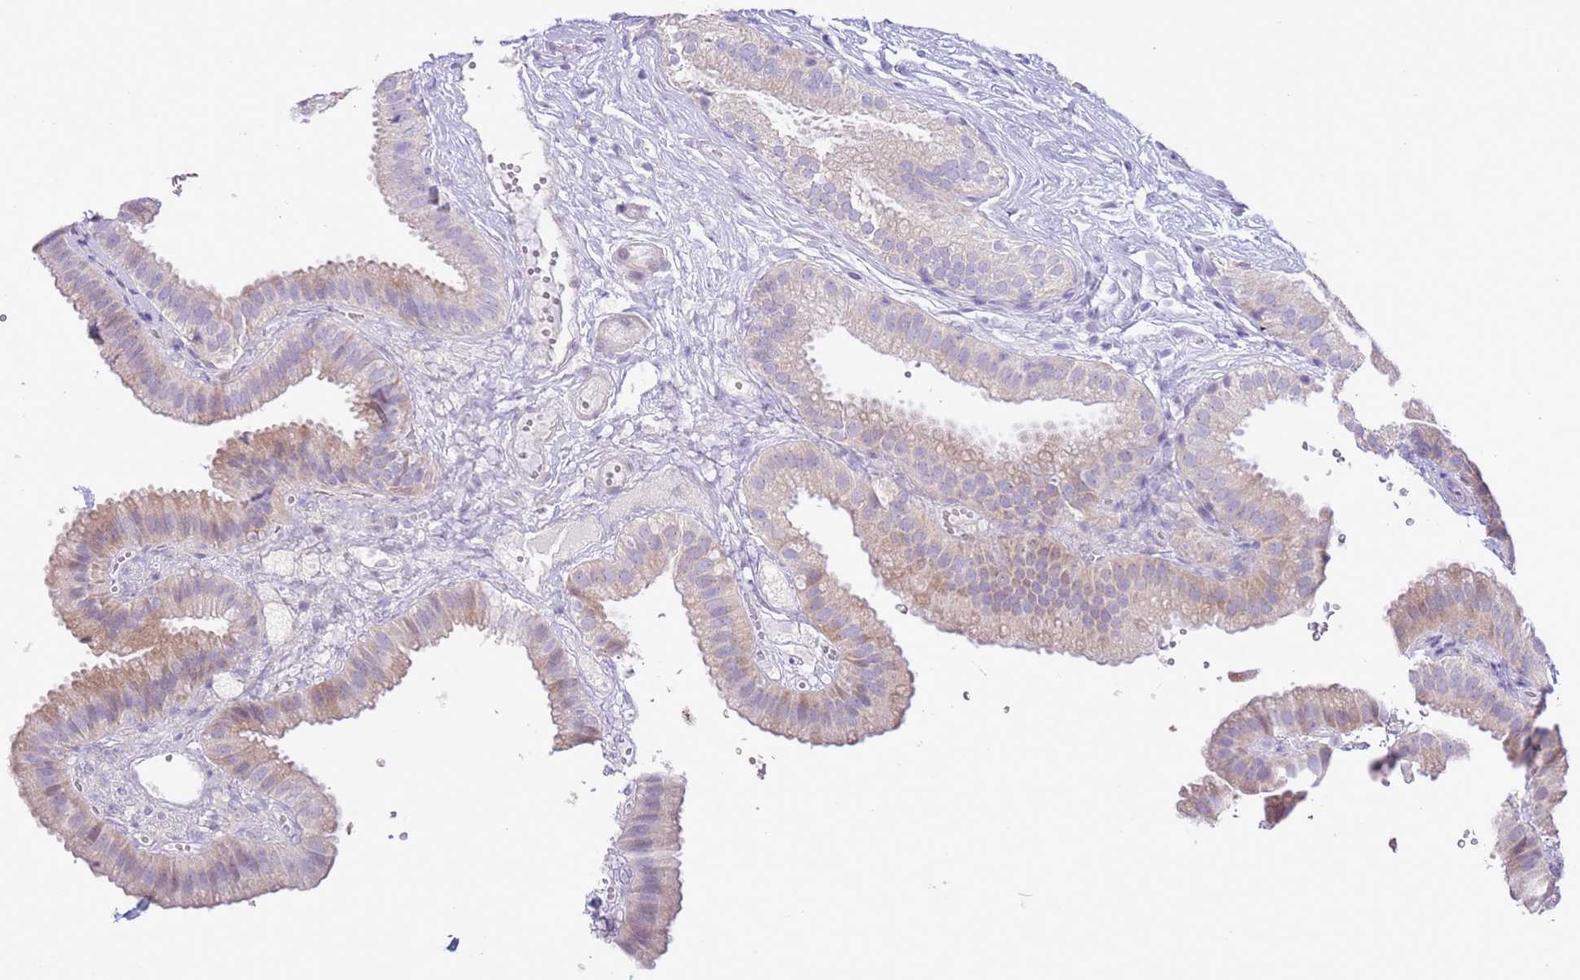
{"staining": {"intensity": "weak", "quantity": "25%-75%", "location": "cytoplasmic/membranous"}, "tissue": "gallbladder", "cell_type": "Glandular cells", "image_type": "normal", "snomed": [{"axis": "morphology", "description": "Normal tissue, NOS"}, {"axis": "topography", "description": "Gallbladder"}], "caption": "High-magnification brightfield microscopy of unremarkable gallbladder stained with DAB (brown) and counterstained with hematoxylin (blue). glandular cells exhibit weak cytoplasmic/membranous staining is seen in about25%-75% of cells. (Brightfield microscopy of DAB IHC at high magnification).", "gene": "ZNF697", "patient": {"sex": "female", "age": 61}}